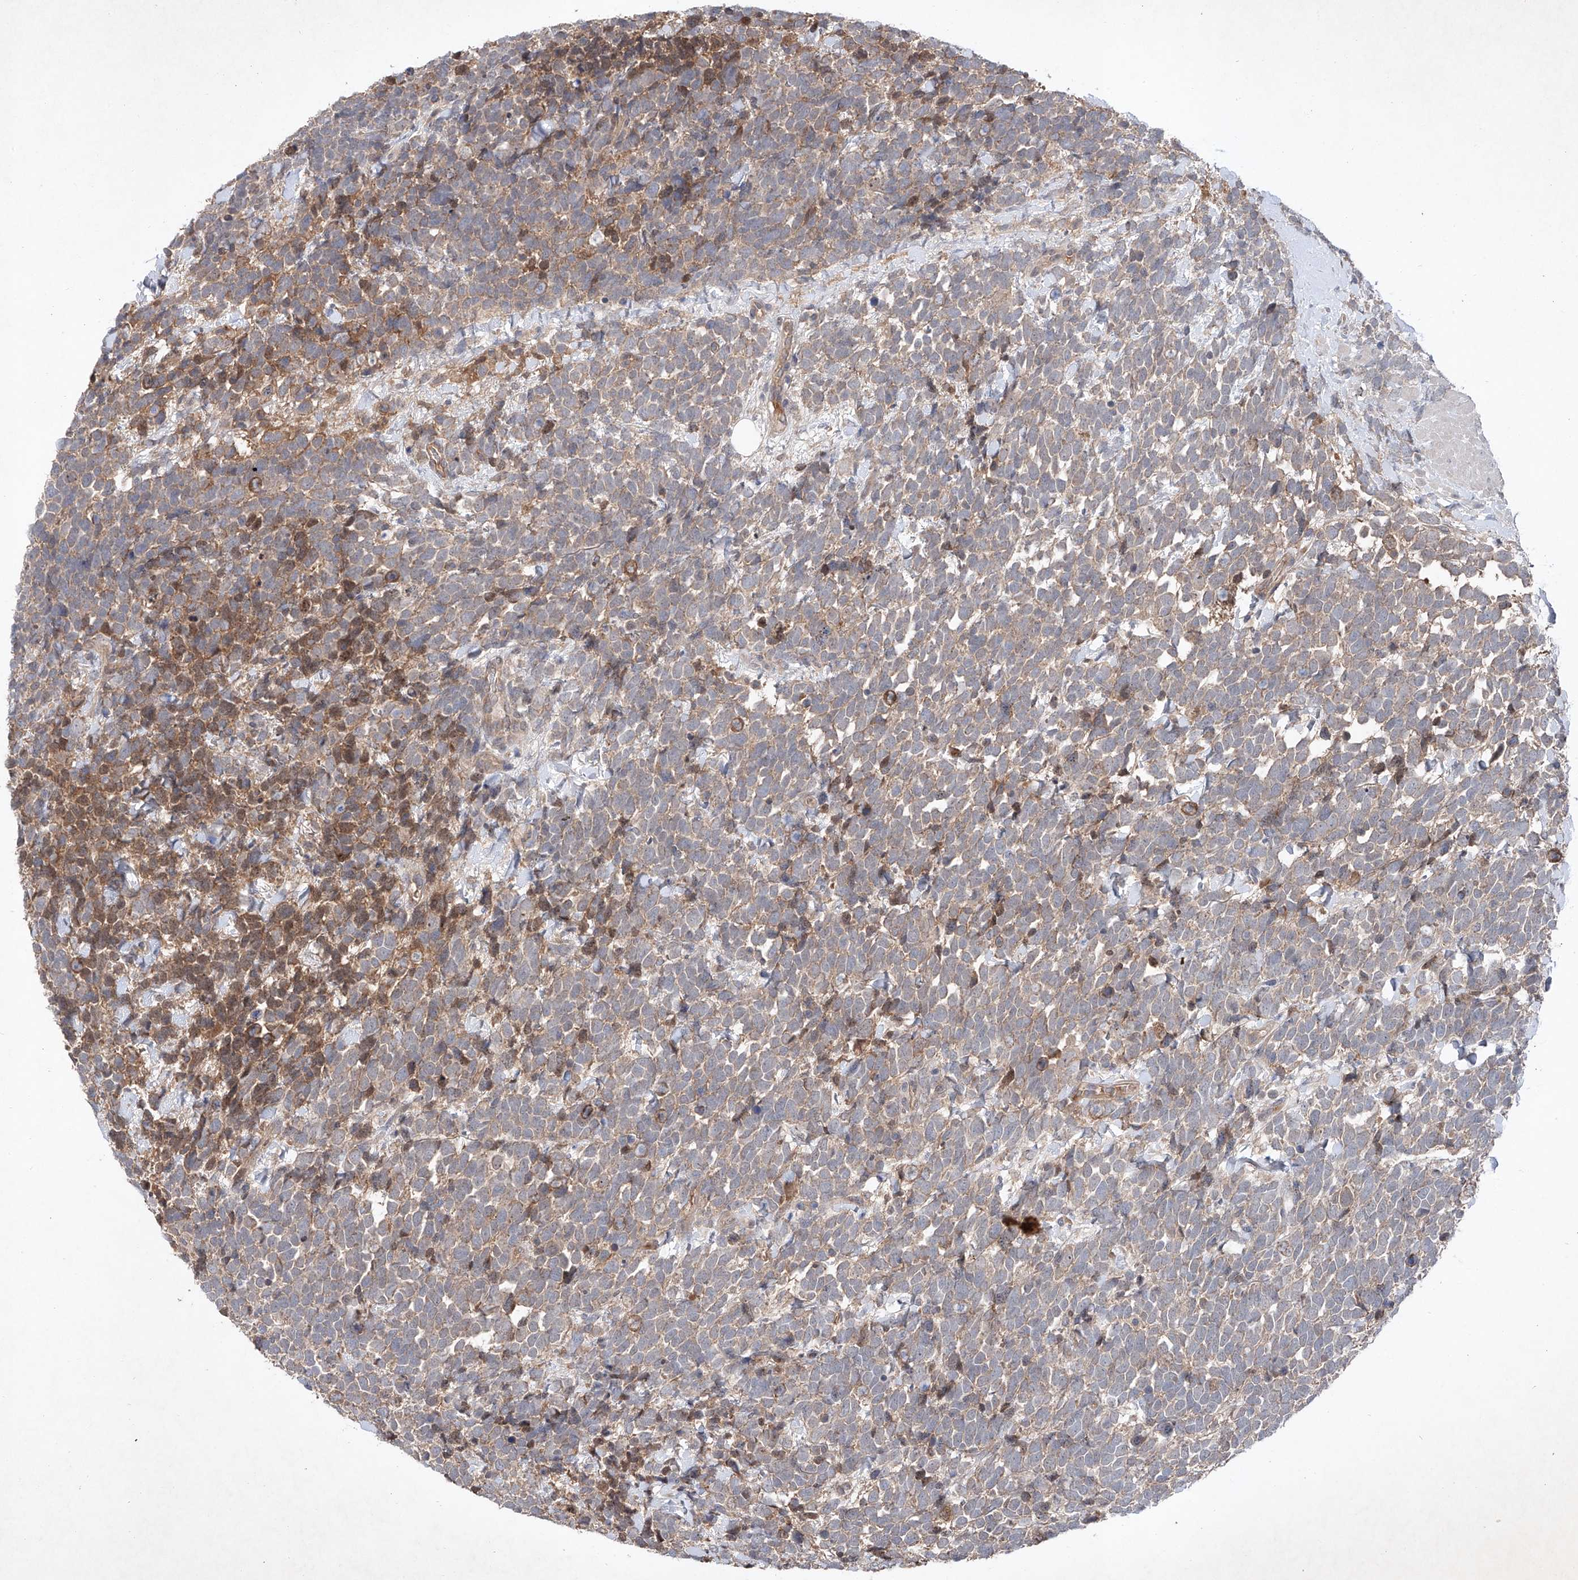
{"staining": {"intensity": "weak", "quantity": ">75%", "location": "cytoplasmic/membranous"}, "tissue": "urothelial cancer", "cell_type": "Tumor cells", "image_type": "cancer", "snomed": [{"axis": "morphology", "description": "Urothelial carcinoma, High grade"}, {"axis": "topography", "description": "Urinary bladder"}], "caption": "High-magnification brightfield microscopy of urothelial cancer stained with DAB (brown) and counterstained with hematoxylin (blue). tumor cells exhibit weak cytoplasmic/membranous expression is identified in approximately>75% of cells.", "gene": "FAM135A", "patient": {"sex": "female", "age": 82}}